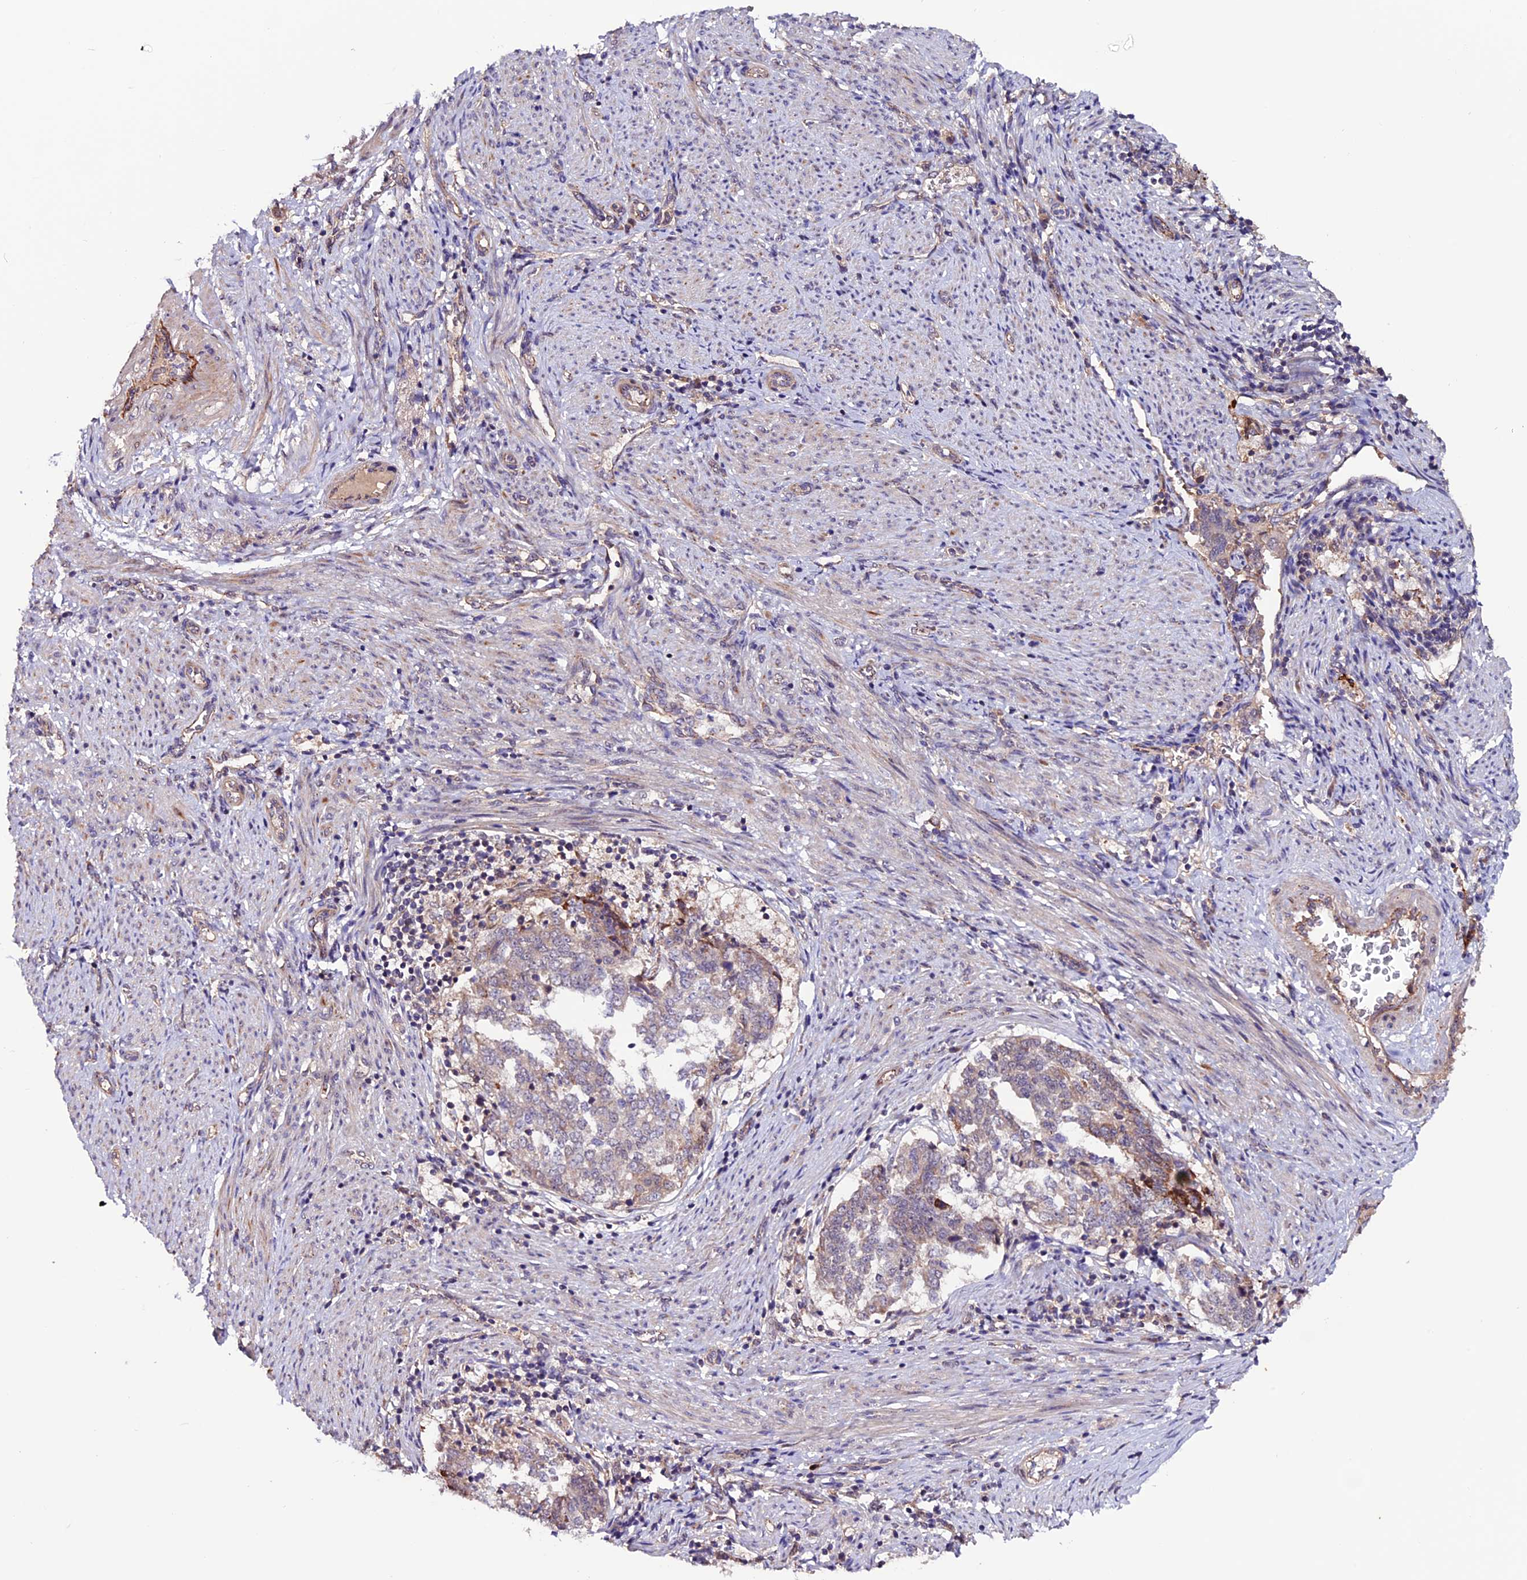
{"staining": {"intensity": "weak", "quantity": "<25%", "location": "cytoplasmic/membranous"}, "tissue": "endometrial cancer", "cell_type": "Tumor cells", "image_type": "cancer", "snomed": [{"axis": "morphology", "description": "Adenocarcinoma, NOS"}, {"axis": "topography", "description": "Endometrium"}], "caption": "Protein analysis of adenocarcinoma (endometrial) exhibits no significant positivity in tumor cells. (IHC, brightfield microscopy, high magnification).", "gene": "RINL", "patient": {"sex": "female", "age": 80}}